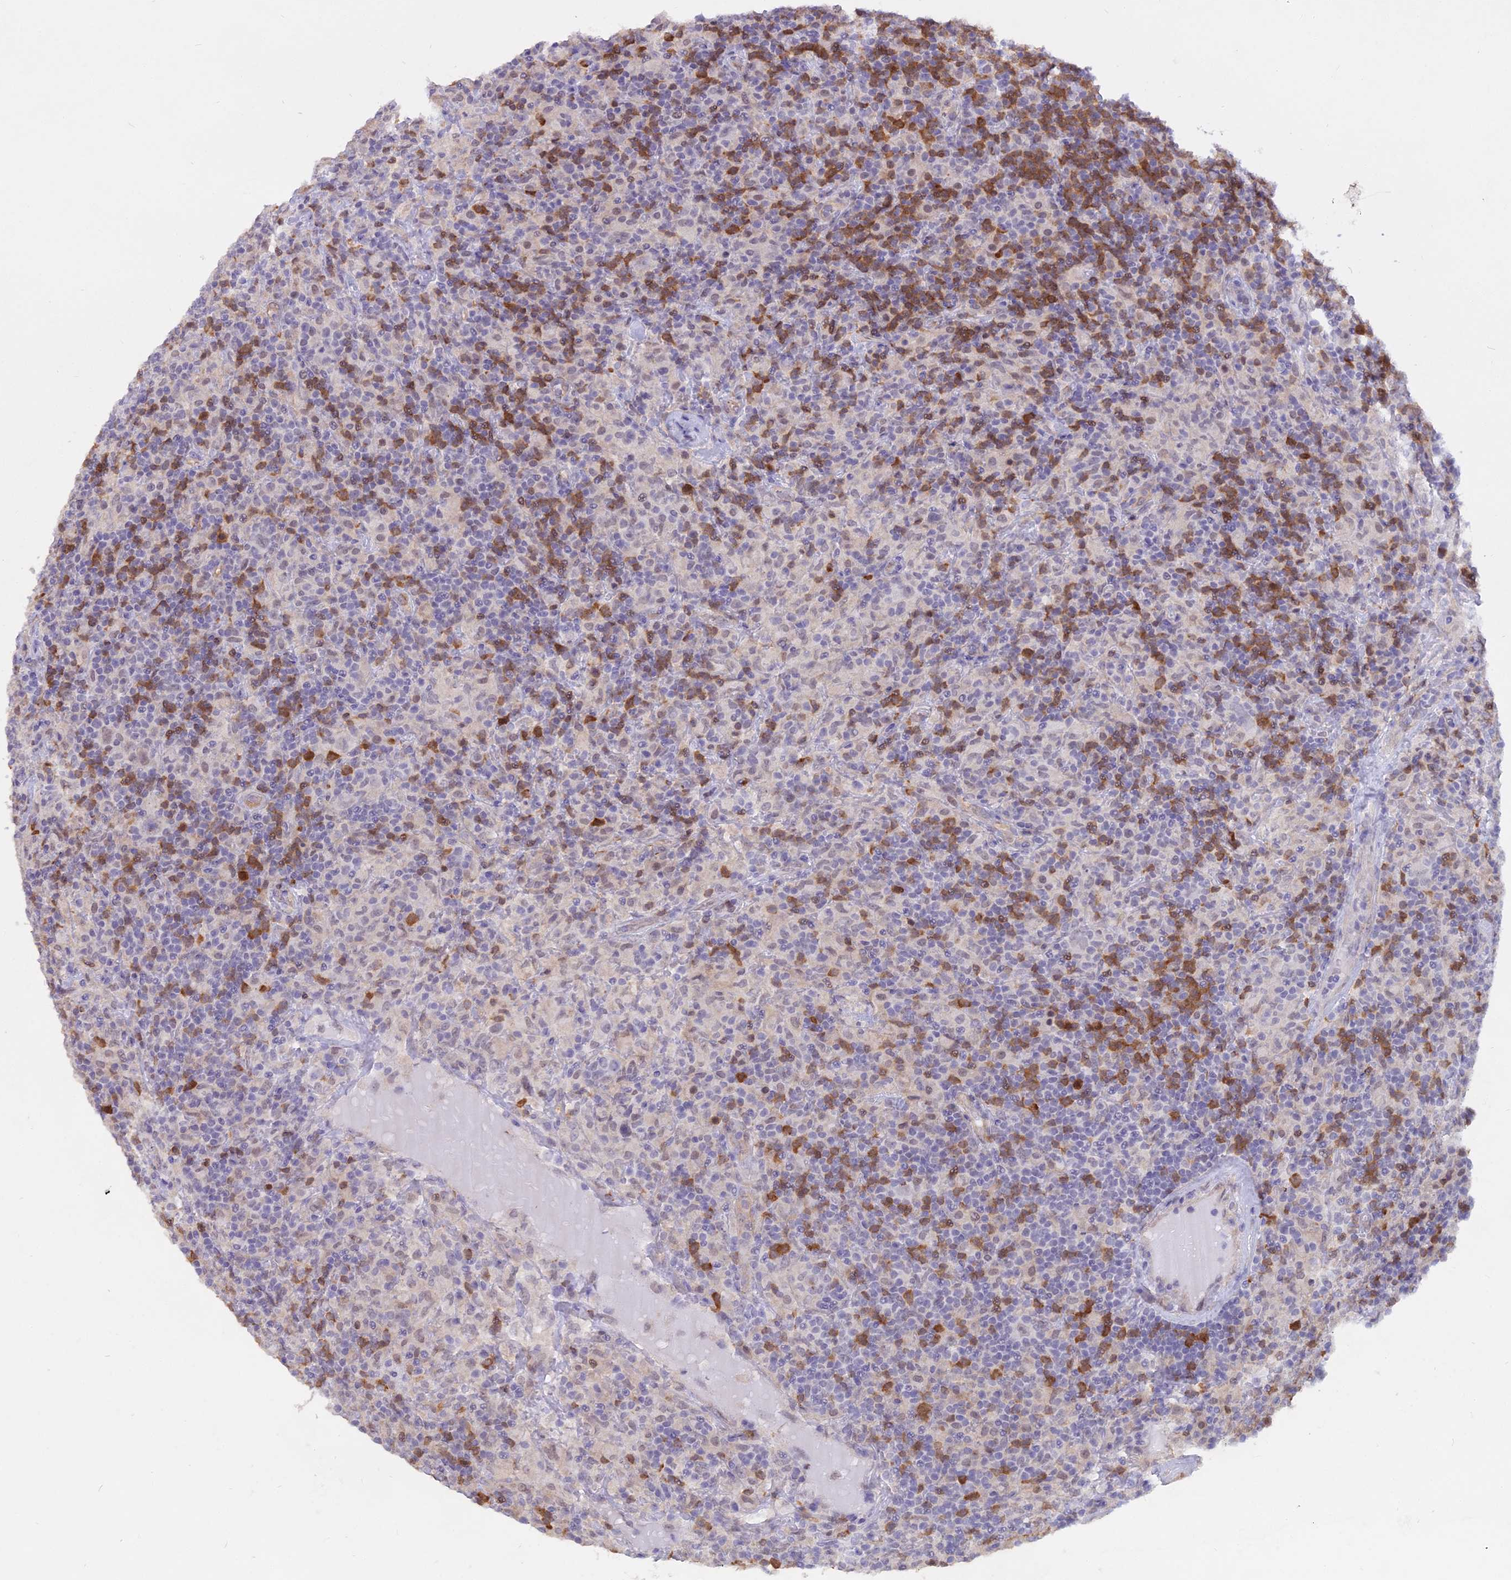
{"staining": {"intensity": "negative", "quantity": "none", "location": "none"}, "tissue": "lymphoma", "cell_type": "Tumor cells", "image_type": "cancer", "snomed": [{"axis": "morphology", "description": "Hodgkin's disease, NOS"}, {"axis": "topography", "description": "Lymph node"}], "caption": "The photomicrograph displays no significant staining in tumor cells of Hodgkin's disease. The staining is performed using DAB brown chromogen with nuclei counter-stained in using hematoxylin.", "gene": "BLNK", "patient": {"sex": "male", "age": 70}}